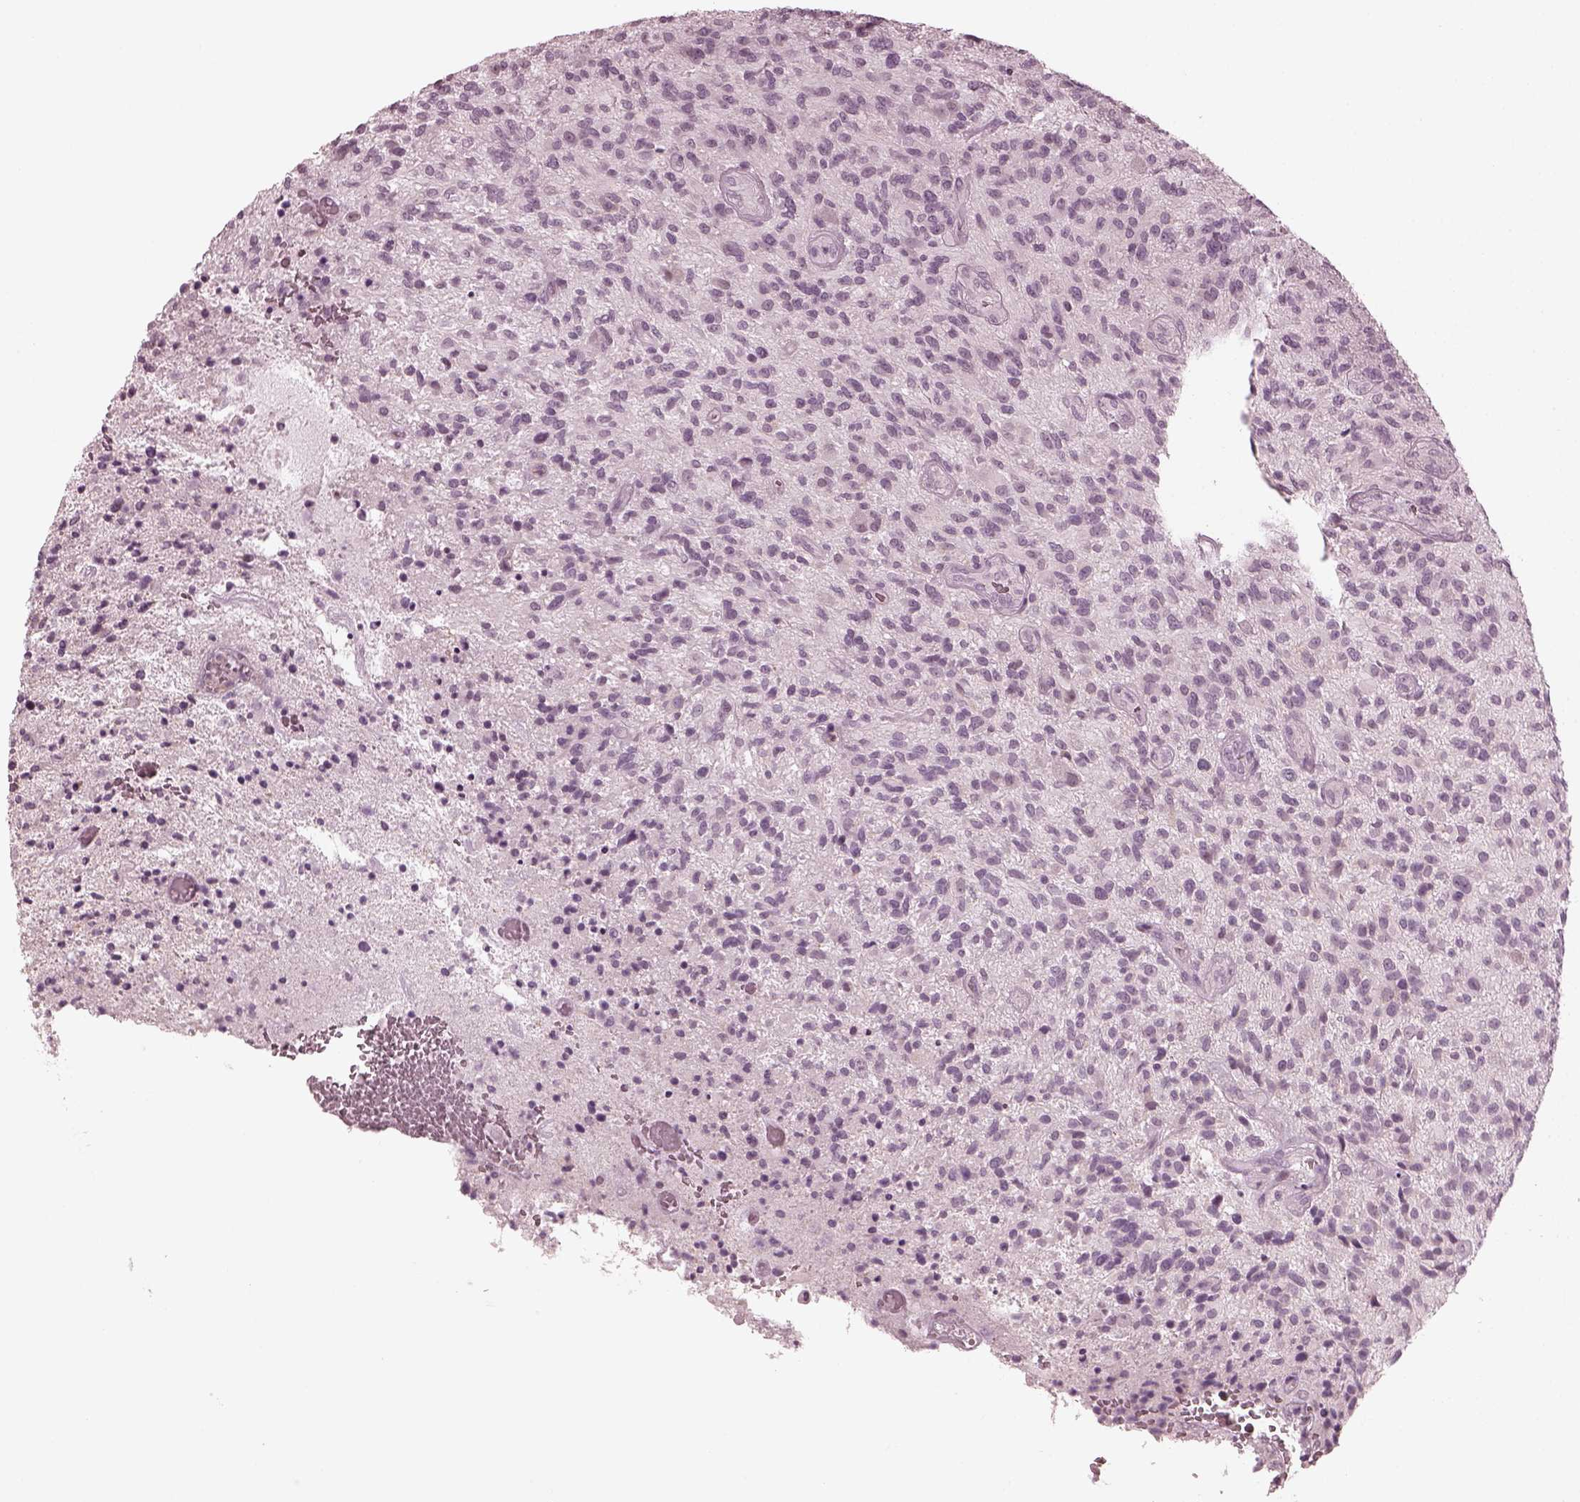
{"staining": {"intensity": "negative", "quantity": "none", "location": "none"}, "tissue": "glioma", "cell_type": "Tumor cells", "image_type": "cancer", "snomed": [{"axis": "morphology", "description": "Glioma, malignant, High grade"}, {"axis": "topography", "description": "Brain"}], "caption": "A high-resolution photomicrograph shows immunohistochemistry staining of glioma, which exhibits no significant expression in tumor cells.", "gene": "CCDC170", "patient": {"sex": "male", "age": 47}}